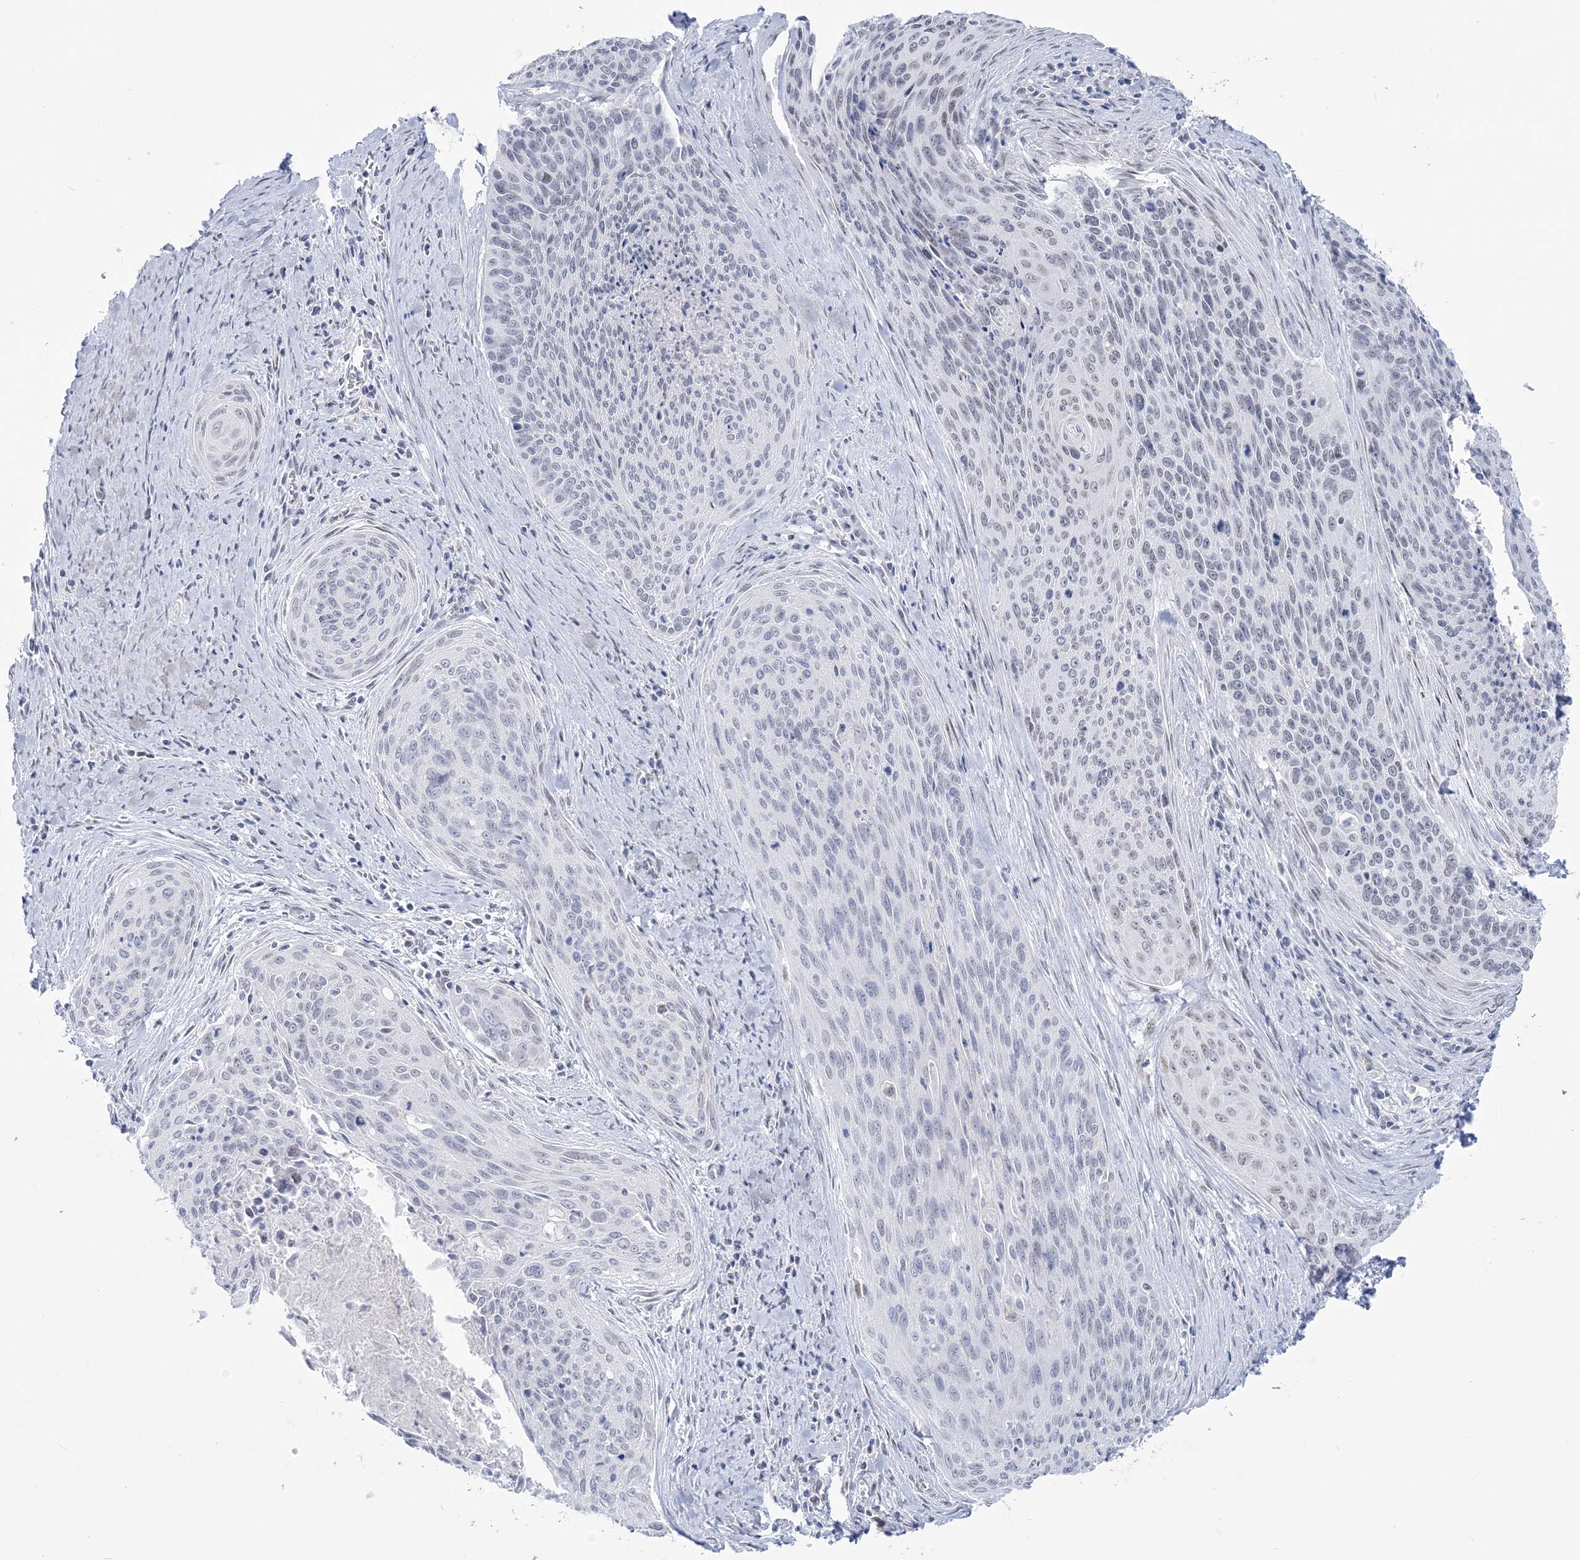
{"staining": {"intensity": "negative", "quantity": "none", "location": "none"}, "tissue": "cervical cancer", "cell_type": "Tumor cells", "image_type": "cancer", "snomed": [{"axis": "morphology", "description": "Squamous cell carcinoma, NOS"}, {"axis": "topography", "description": "Cervix"}], "caption": "Tumor cells show no significant protein expression in cervical cancer. (DAB immunohistochemistry with hematoxylin counter stain).", "gene": "ZNF843", "patient": {"sex": "female", "age": 55}}